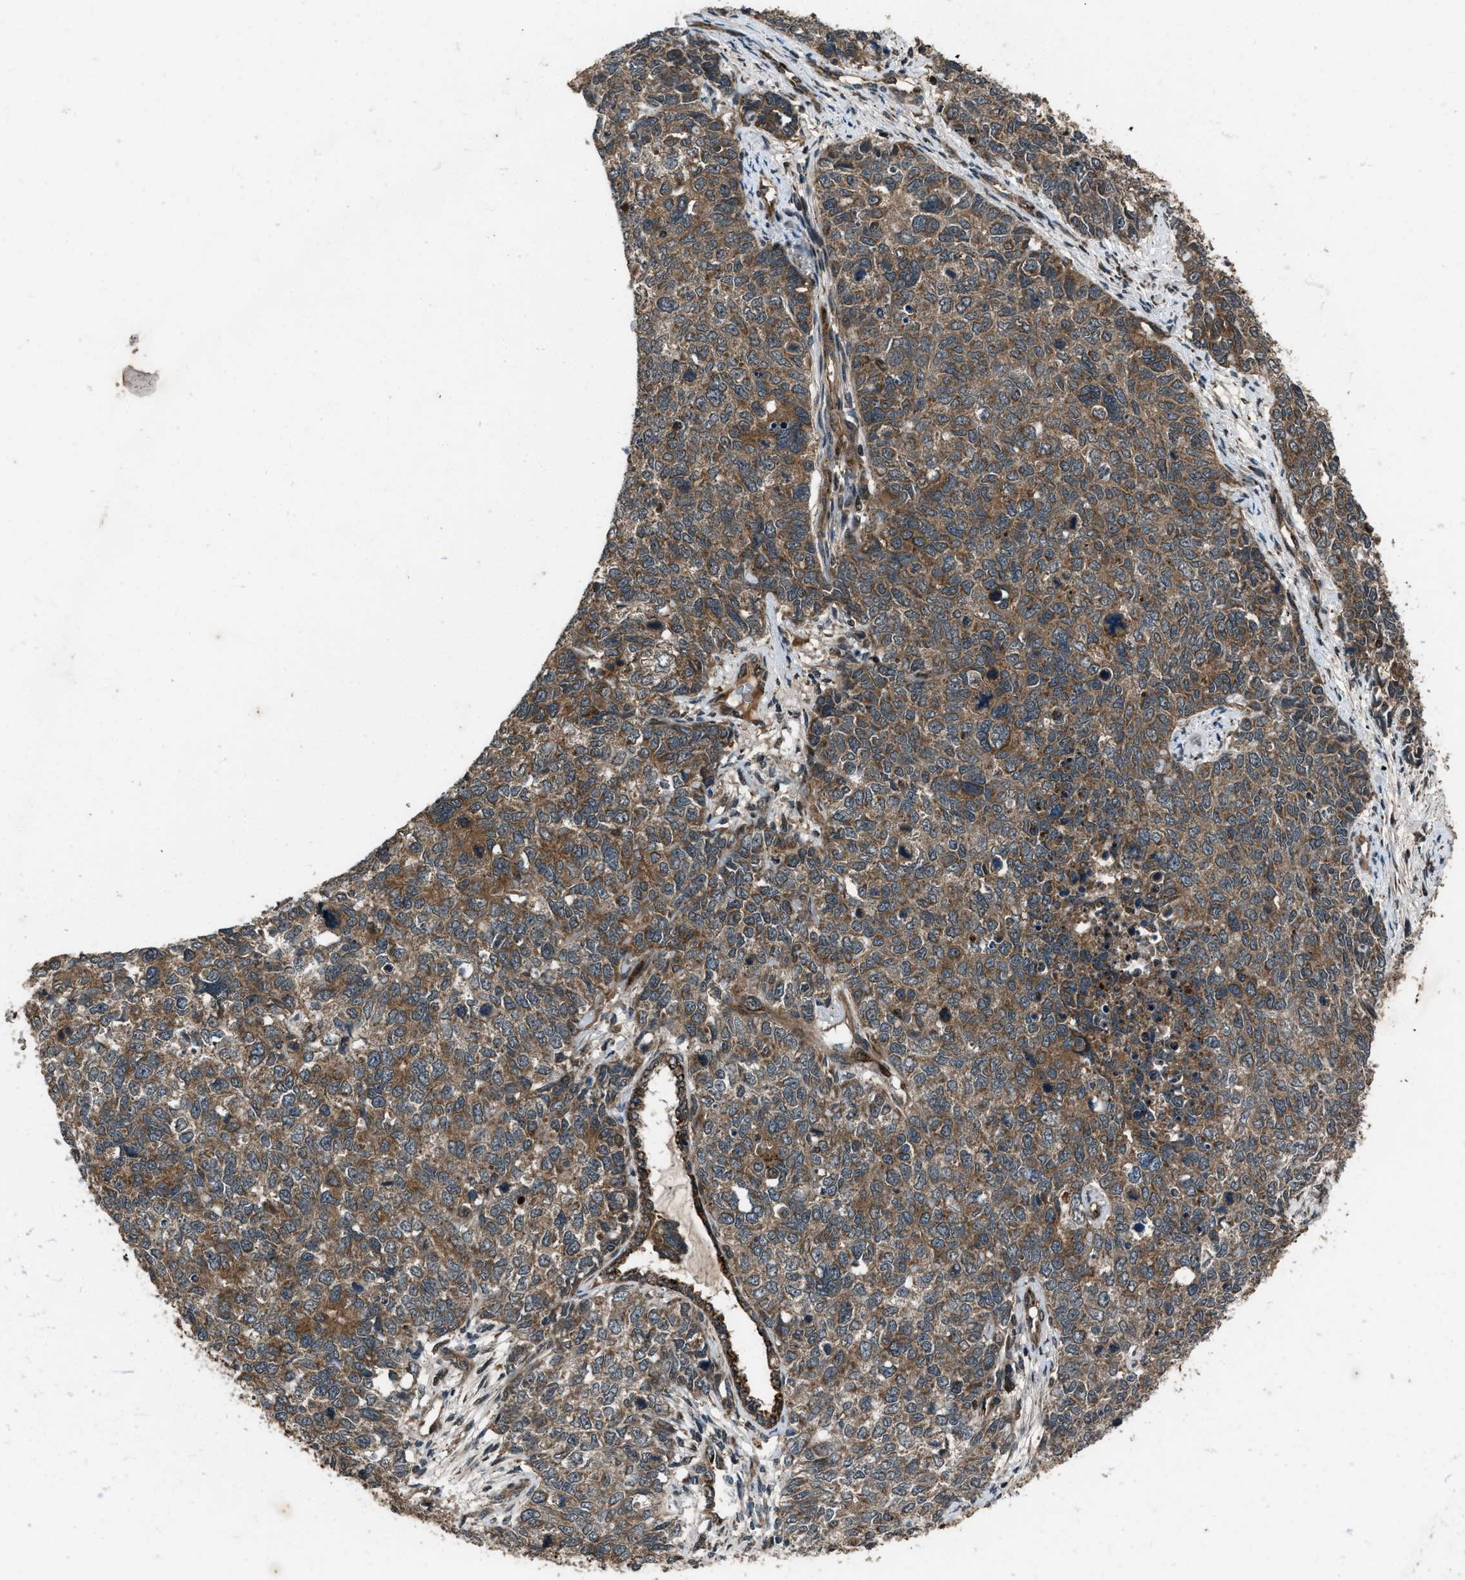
{"staining": {"intensity": "moderate", "quantity": ">75%", "location": "cytoplasmic/membranous"}, "tissue": "cervical cancer", "cell_type": "Tumor cells", "image_type": "cancer", "snomed": [{"axis": "morphology", "description": "Squamous cell carcinoma, NOS"}, {"axis": "topography", "description": "Cervix"}], "caption": "A brown stain highlights moderate cytoplasmic/membranous expression of a protein in cervical squamous cell carcinoma tumor cells.", "gene": "IRAK4", "patient": {"sex": "female", "age": 63}}